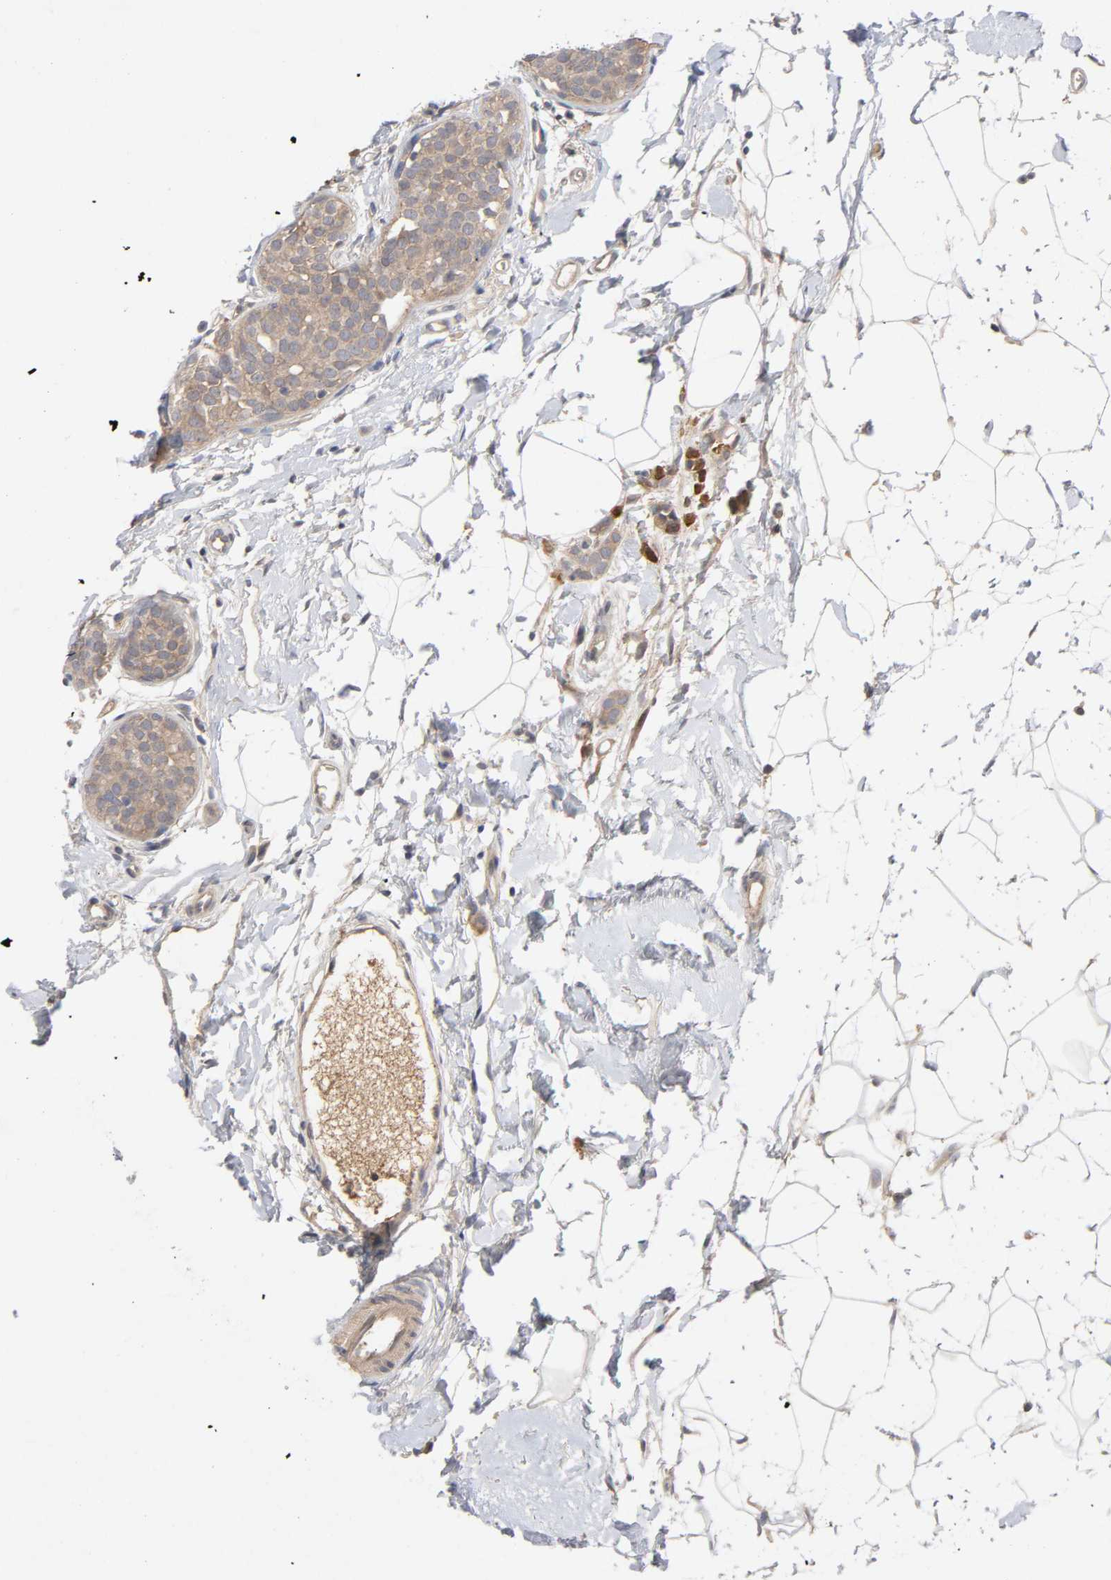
{"staining": {"intensity": "moderate", "quantity": ">75%", "location": "cytoplasmic/membranous"}, "tissue": "breast cancer", "cell_type": "Tumor cells", "image_type": "cancer", "snomed": [{"axis": "morphology", "description": "Lobular carcinoma, in situ"}, {"axis": "morphology", "description": "Lobular carcinoma"}, {"axis": "topography", "description": "Breast"}], "caption": "IHC image of neoplastic tissue: human breast cancer (lobular carcinoma) stained using immunohistochemistry shows medium levels of moderate protein expression localized specifically in the cytoplasmic/membranous of tumor cells, appearing as a cytoplasmic/membranous brown color.", "gene": "CPB2", "patient": {"sex": "female", "age": 41}}